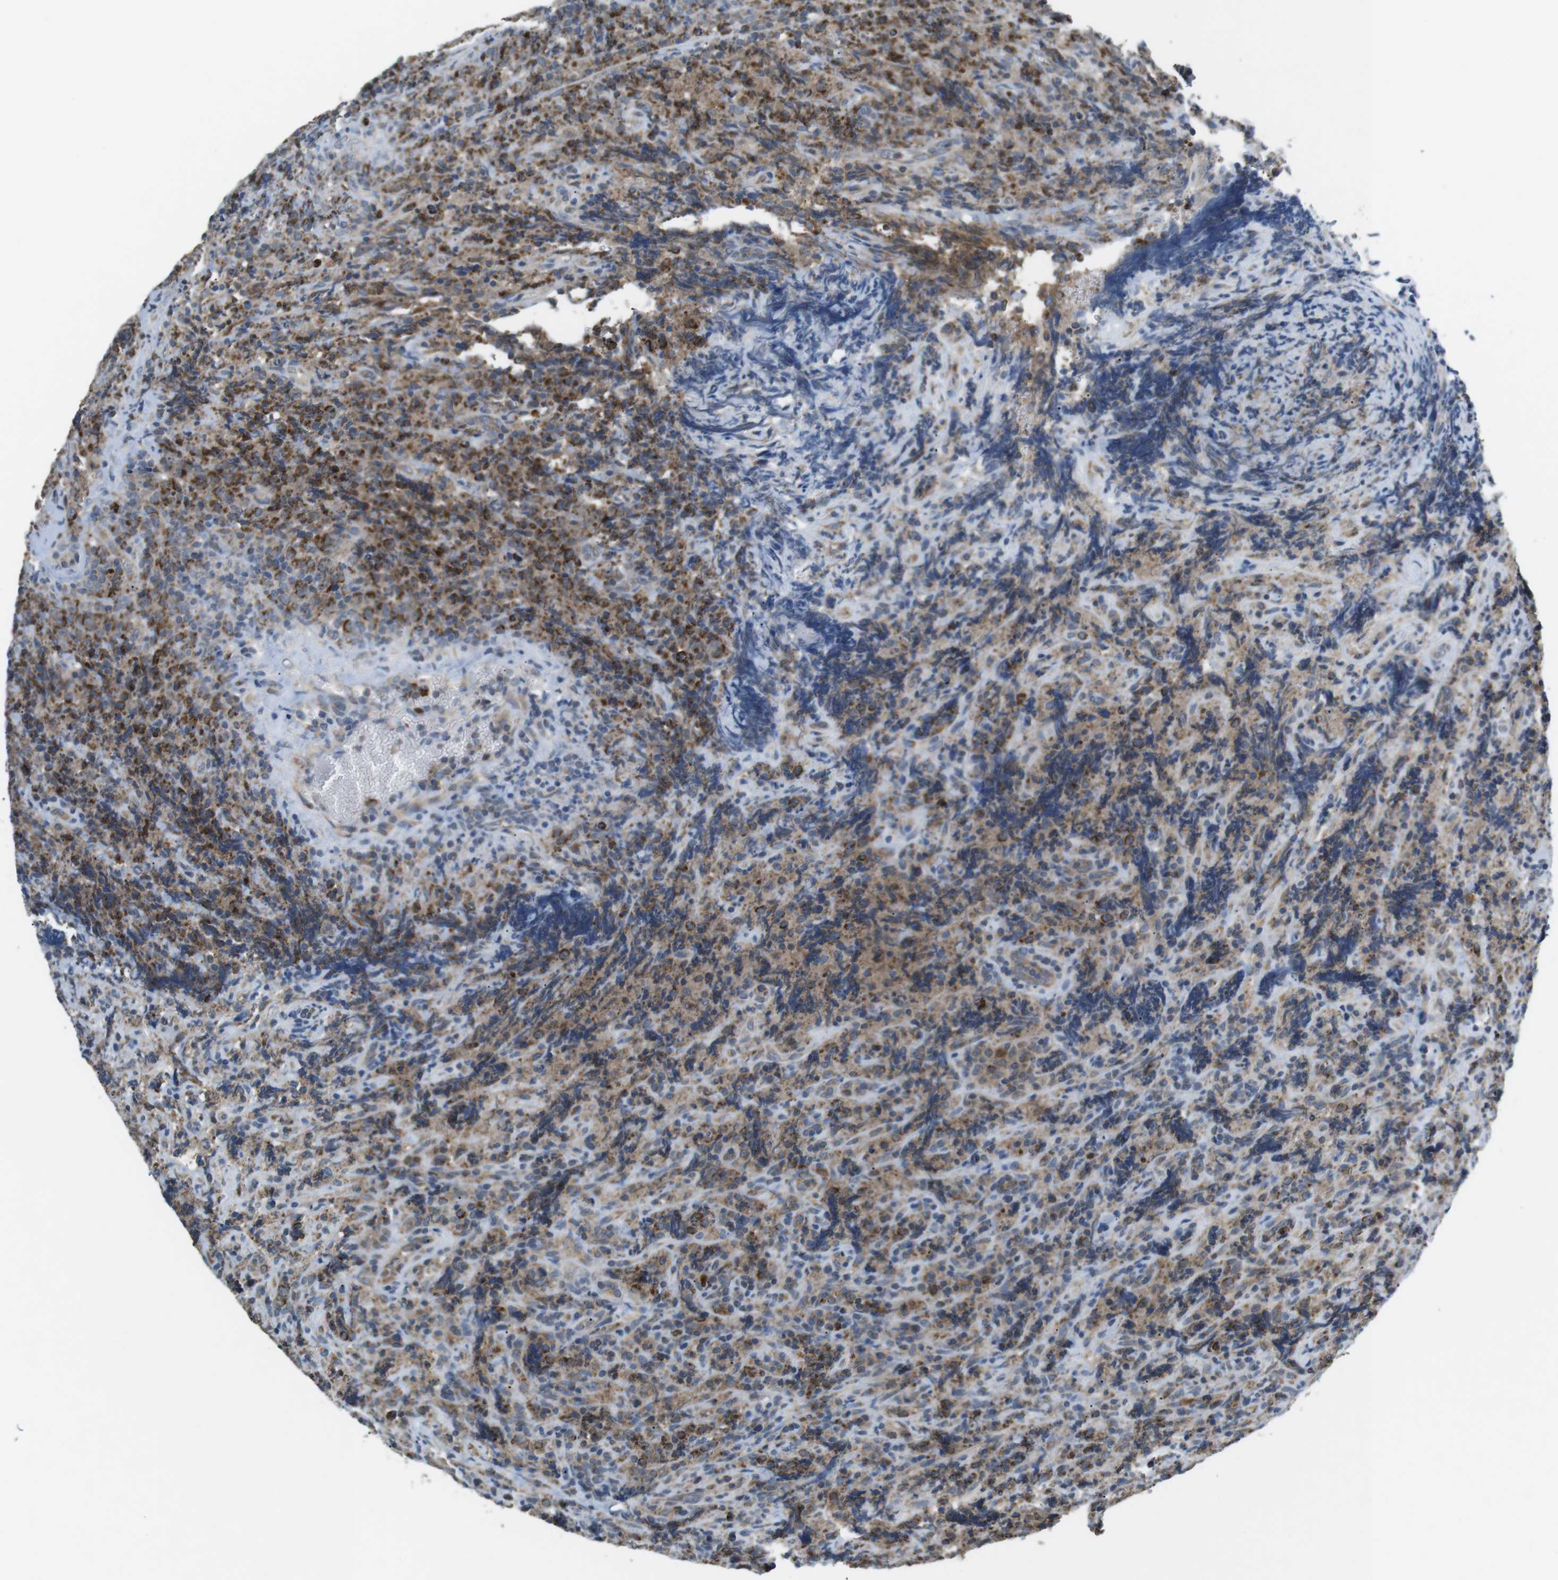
{"staining": {"intensity": "moderate", "quantity": "25%-75%", "location": "cytoplasmic/membranous"}, "tissue": "lymphoma", "cell_type": "Tumor cells", "image_type": "cancer", "snomed": [{"axis": "morphology", "description": "Malignant lymphoma, non-Hodgkin's type, High grade"}, {"axis": "topography", "description": "Tonsil"}], "caption": "Immunohistochemical staining of human high-grade malignant lymphoma, non-Hodgkin's type exhibits medium levels of moderate cytoplasmic/membranous protein positivity in approximately 25%-75% of tumor cells. (IHC, brightfield microscopy, high magnification).", "gene": "BACE1", "patient": {"sex": "female", "age": 36}}